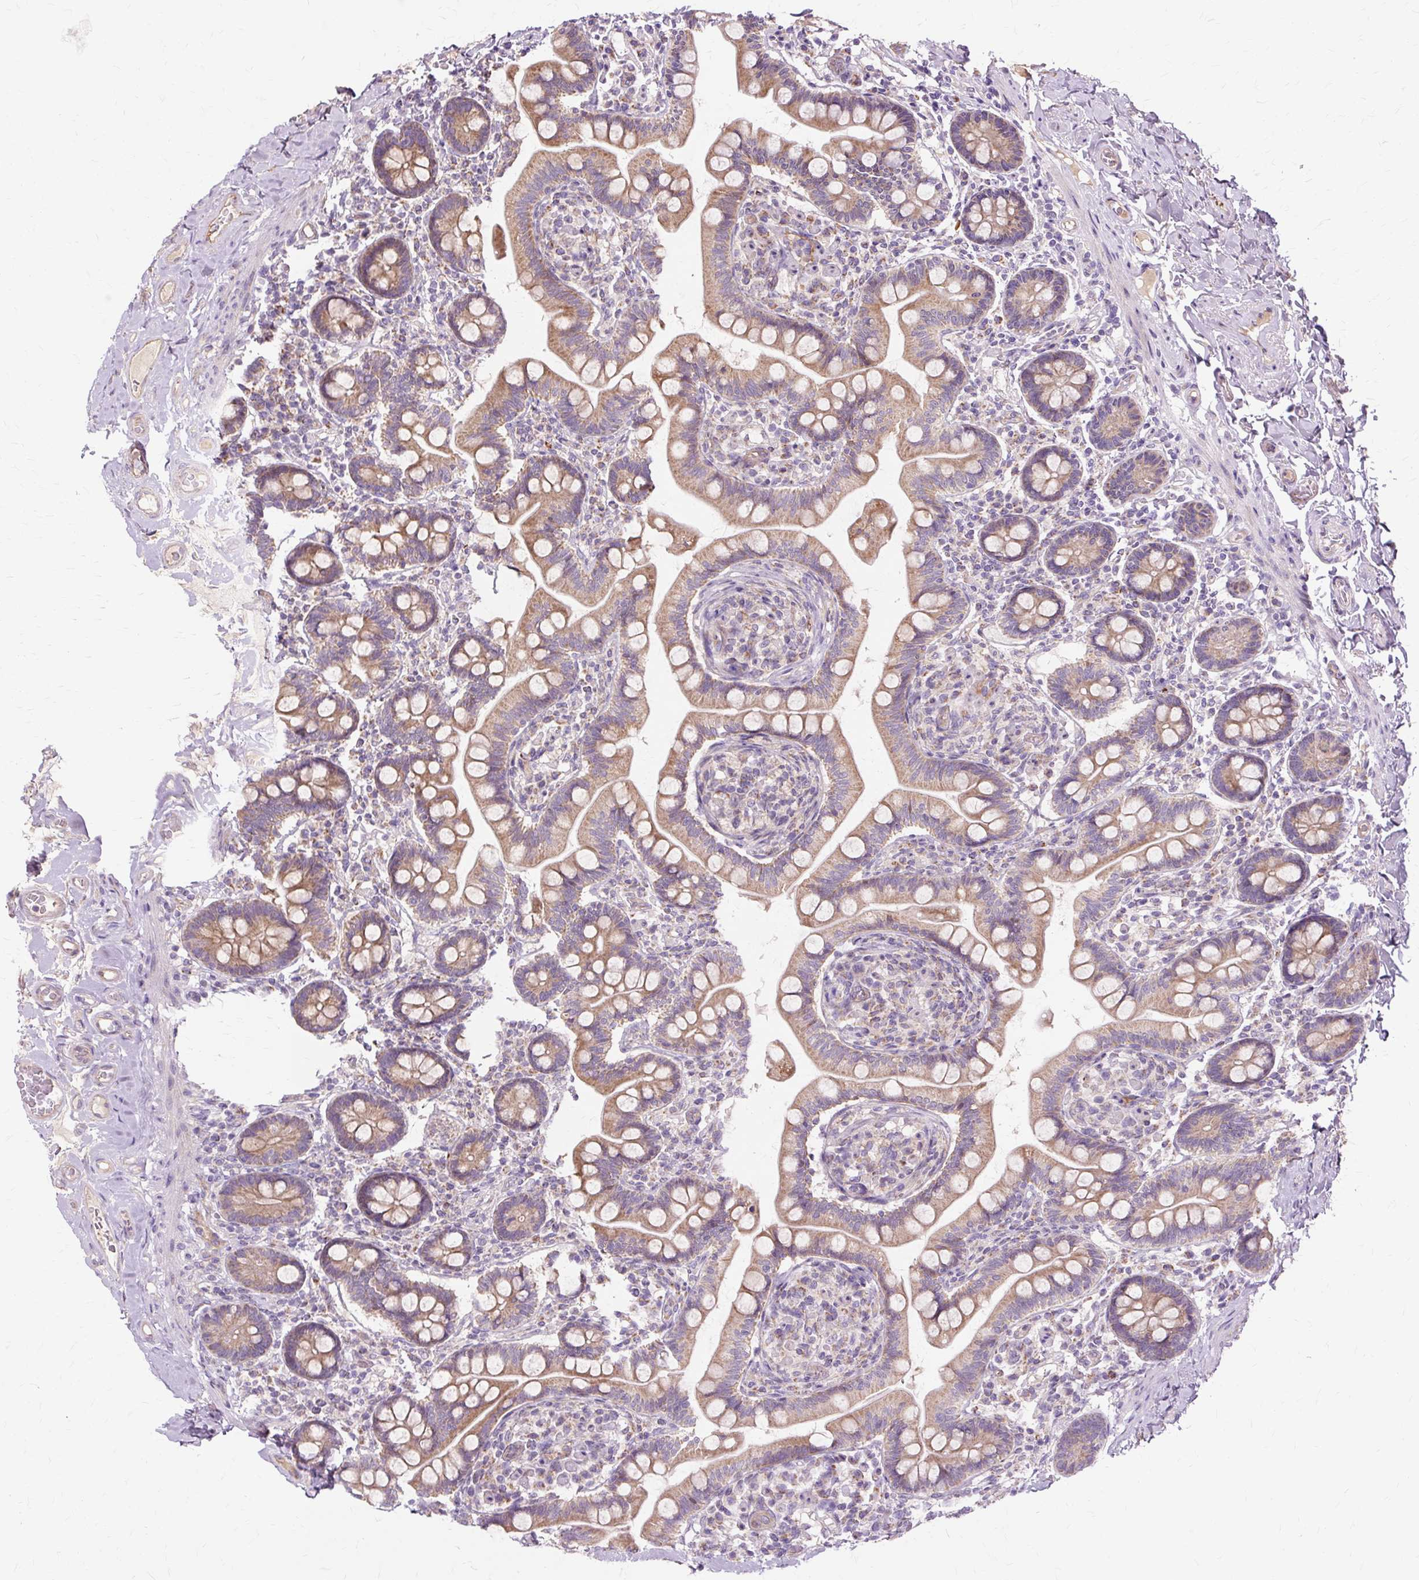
{"staining": {"intensity": "moderate", "quantity": ">75%", "location": "cytoplasmic/membranous"}, "tissue": "small intestine", "cell_type": "Glandular cells", "image_type": "normal", "snomed": [{"axis": "morphology", "description": "Normal tissue, NOS"}, {"axis": "topography", "description": "Small intestine"}], "caption": "High-magnification brightfield microscopy of benign small intestine stained with DAB (3,3'-diaminobenzidine) (brown) and counterstained with hematoxylin (blue). glandular cells exhibit moderate cytoplasmic/membranous expression is present in about>75% of cells.", "gene": "PDZD2", "patient": {"sex": "female", "age": 64}}